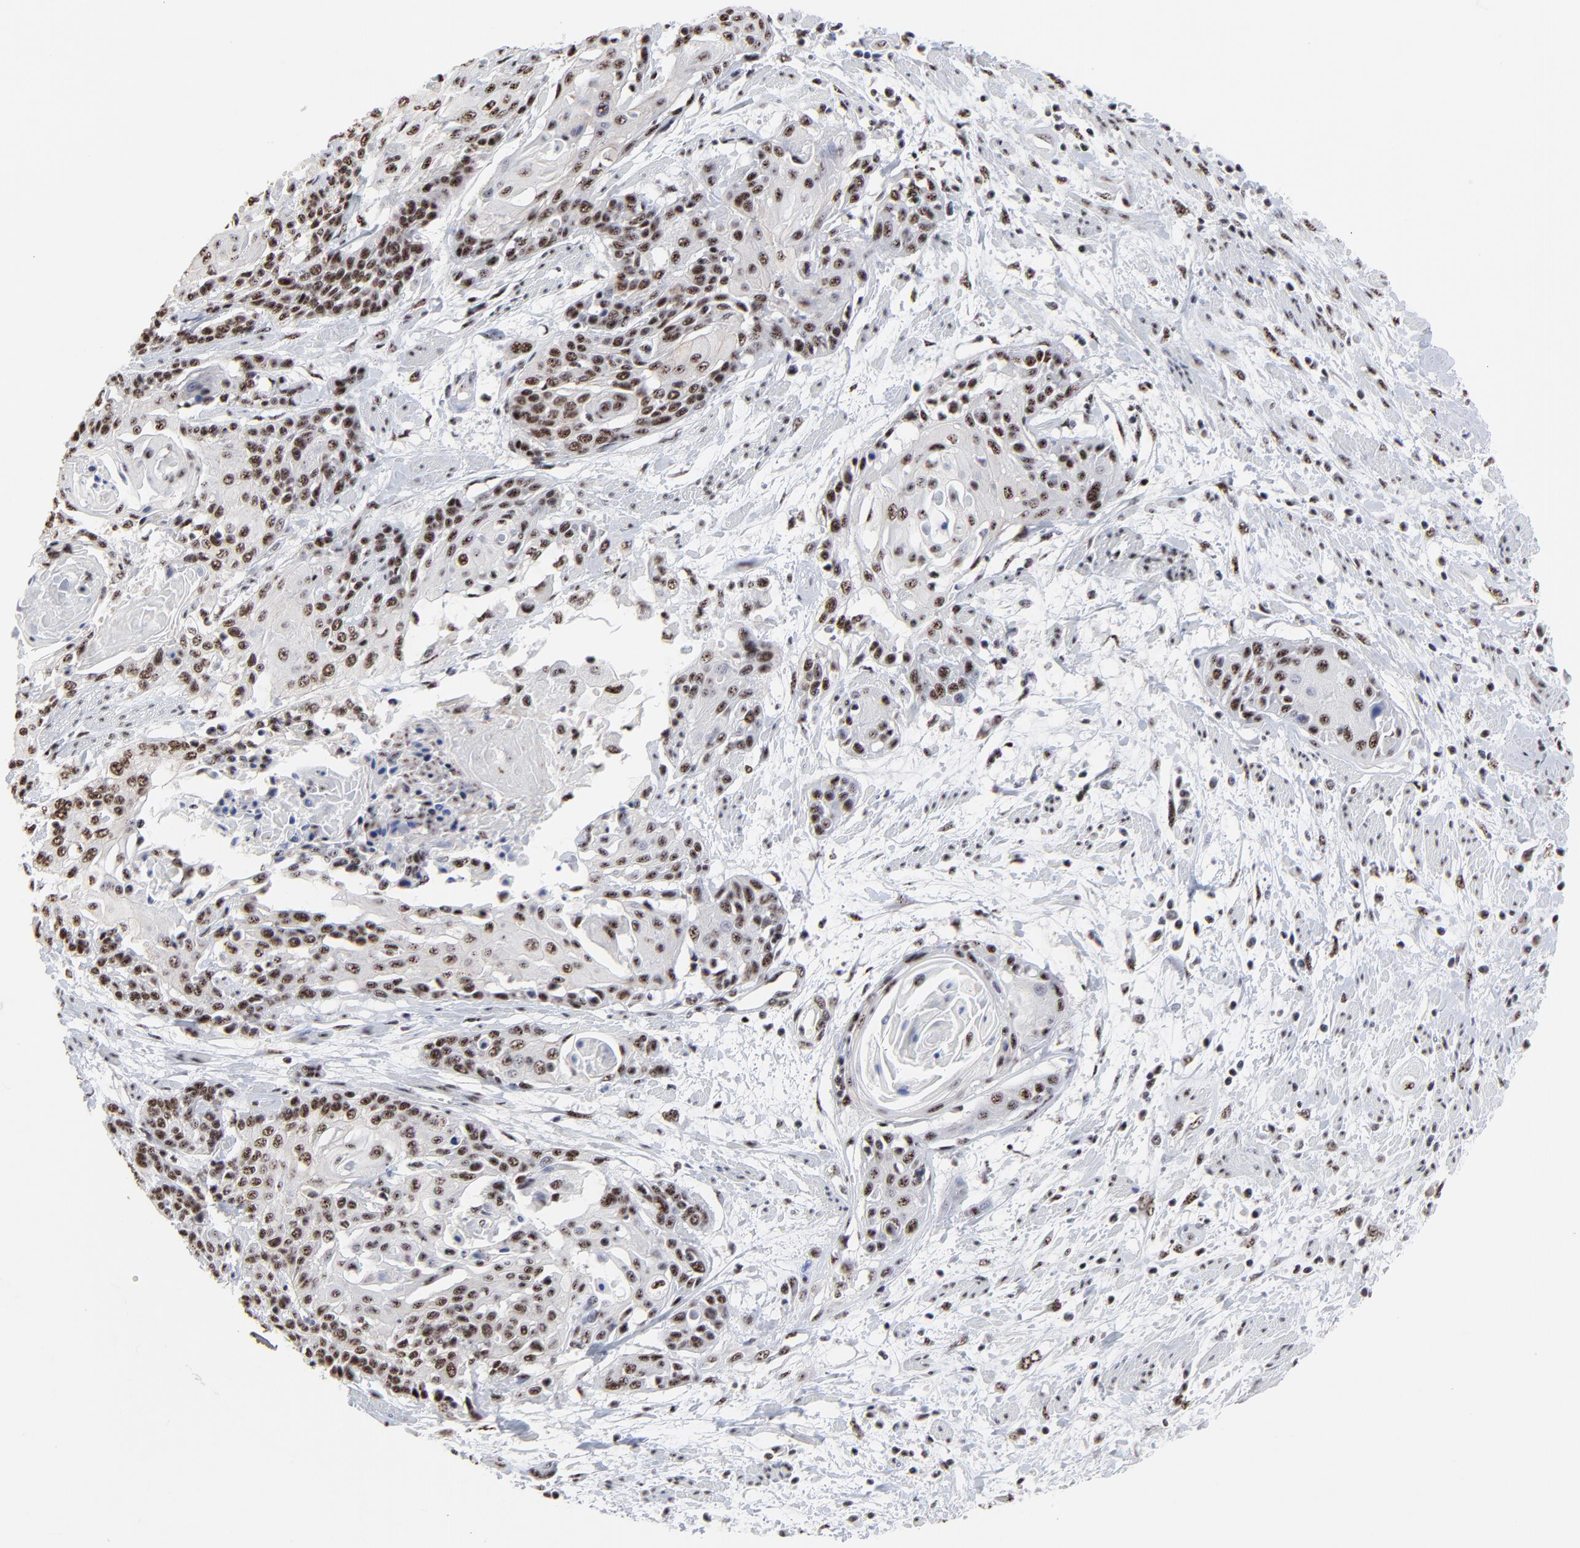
{"staining": {"intensity": "moderate", "quantity": ">75%", "location": "nuclear"}, "tissue": "cervical cancer", "cell_type": "Tumor cells", "image_type": "cancer", "snomed": [{"axis": "morphology", "description": "Squamous cell carcinoma, NOS"}, {"axis": "topography", "description": "Cervix"}], "caption": "Immunohistochemistry of cervical cancer reveals medium levels of moderate nuclear expression in about >75% of tumor cells. The staining is performed using DAB (3,3'-diaminobenzidine) brown chromogen to label protein expression. The nuclei are counter-stained blue using hematoxylin.", "gene": "MBD4", "patient": {"sex": "female", "age": 57}}